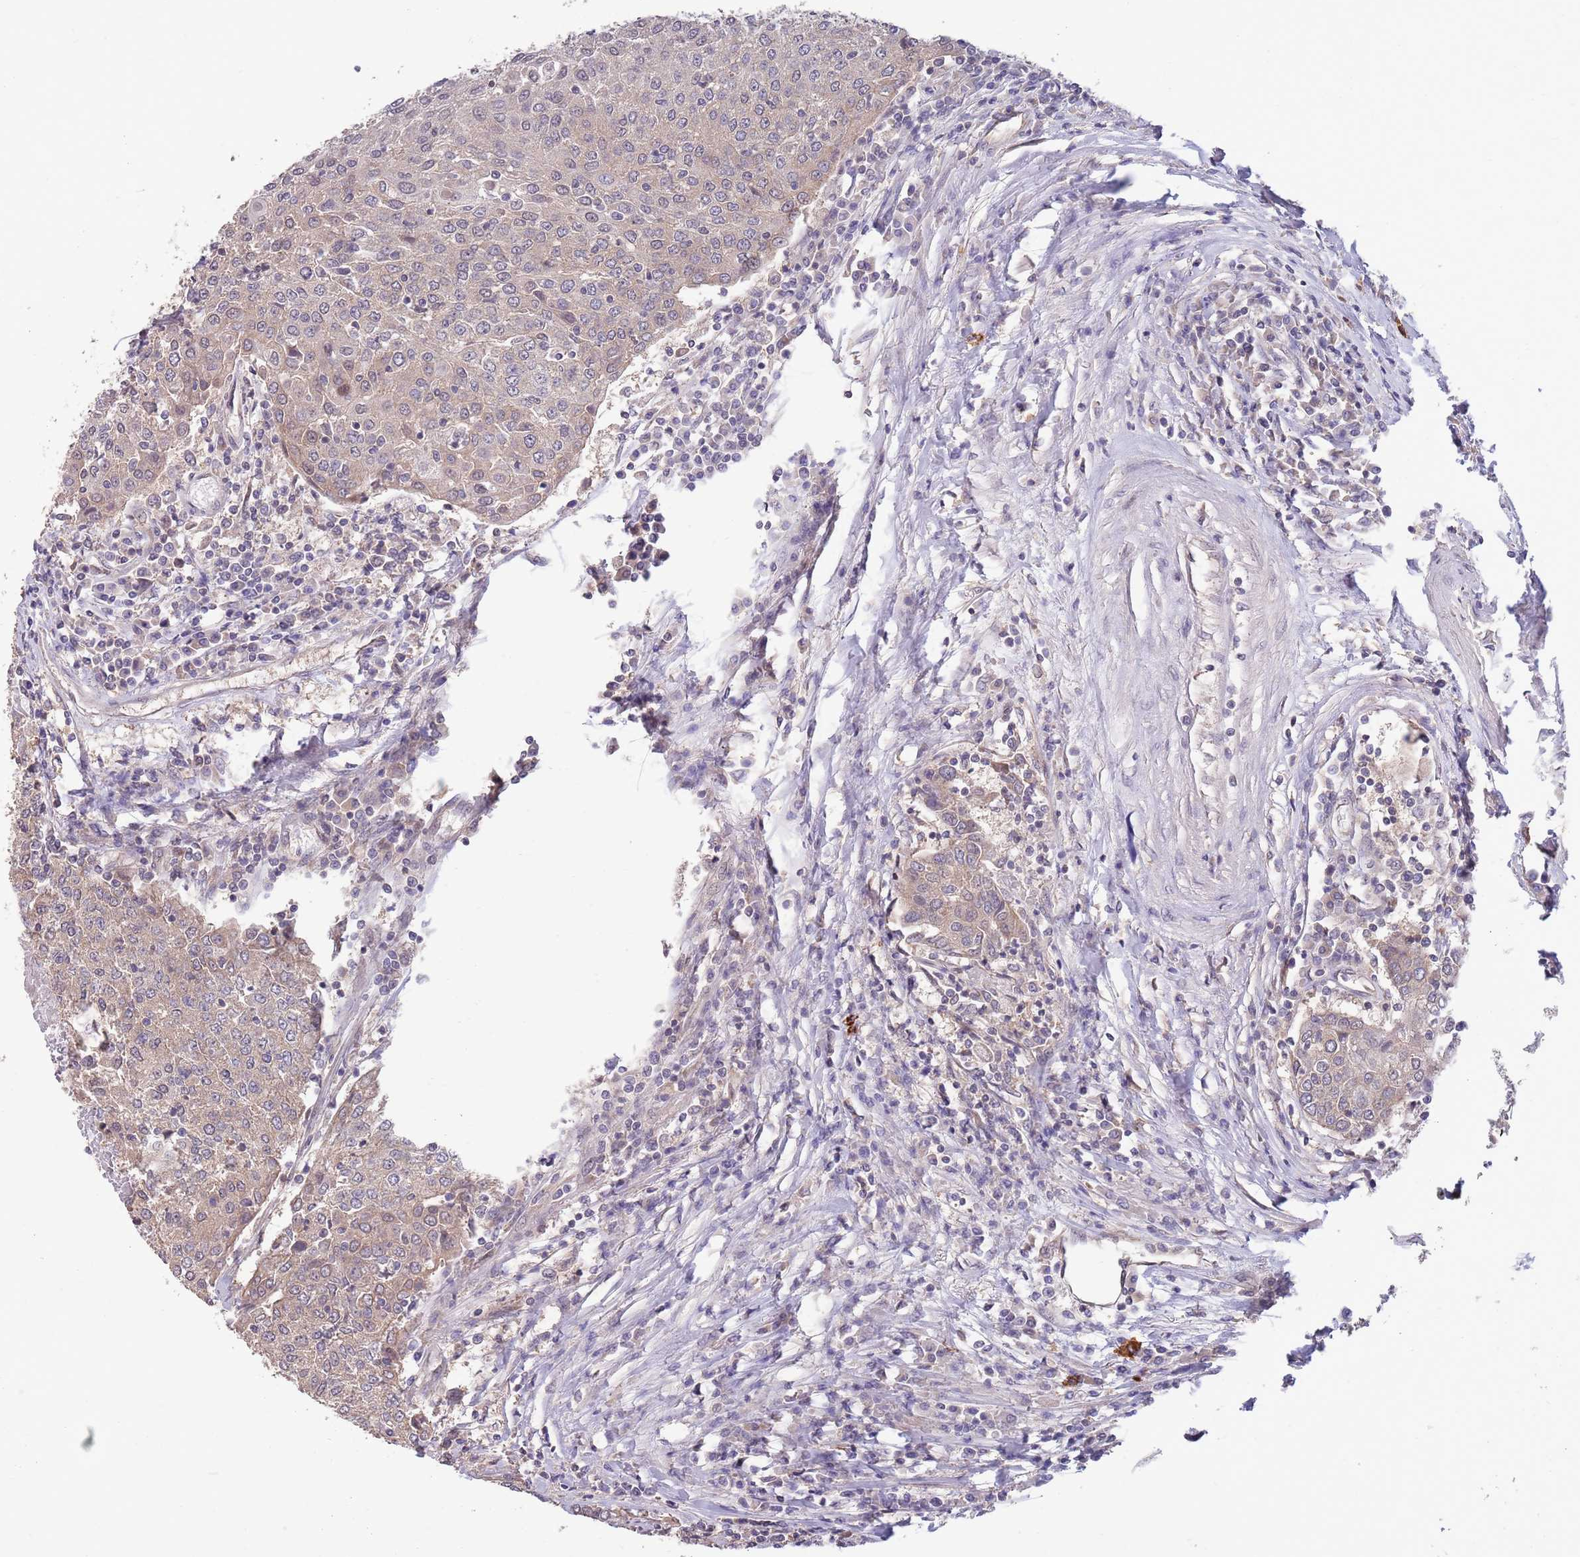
{"staining": {"intensity": "weak", "quantity": ">75%", "location": "cytoplasmic/membranous"}, "tissue": "urothelial cancer", "cell_type": "Tumor cells", "image_type": "cancer", "snomed": [{"axis": "morphology", "description": "Urothelial carcinoma, High grade"}, {"axis": "topography", "description": "Urinary bladder"}], "caption": "IHC image of urothelial cancer stained for a protein (brown), which displays low levels of weak cytoplasmic/membranous staining in approximately >75% of tumor cells.", "gene": "MARVELD2", "patient": {"sex": "female", "age": 85}}